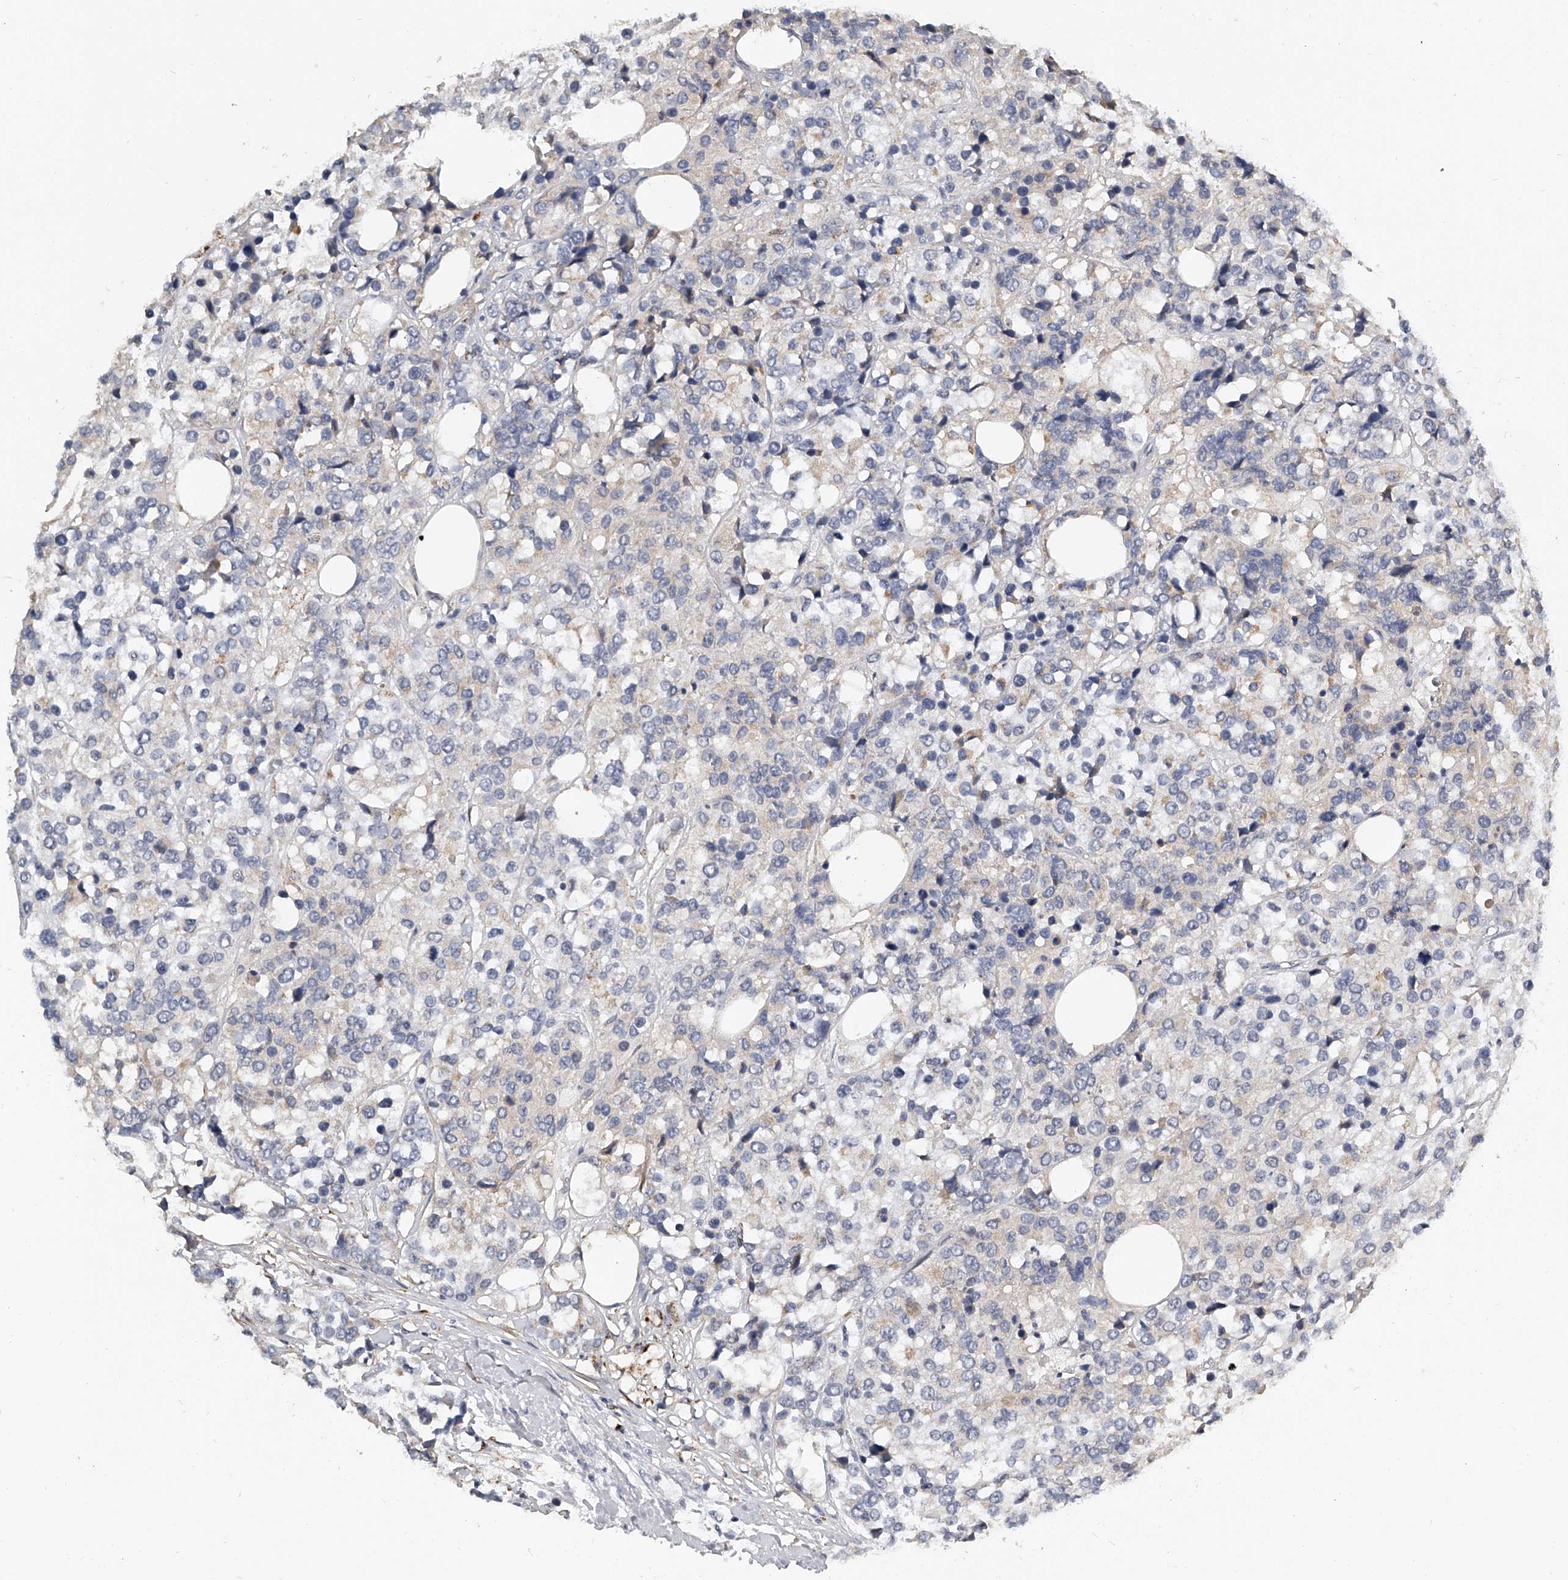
{"staining": {"intensity": "negative", "quantity": "none", "location": "none"}, "tissue": "breast cancer", "cell_type": "Tumor cells", "image_type": "cancer", "snomed": [{"axis": "morphology", "description": "Lobular carcinoma"}, {"axis": "topography", "description": "Breast"}], "caption": "Human breast cancer stained for a protein using IHC reveals no staining in tumor cells.", "gene": "KLHL7", "patient": {"sex": "female", "age": 59}}